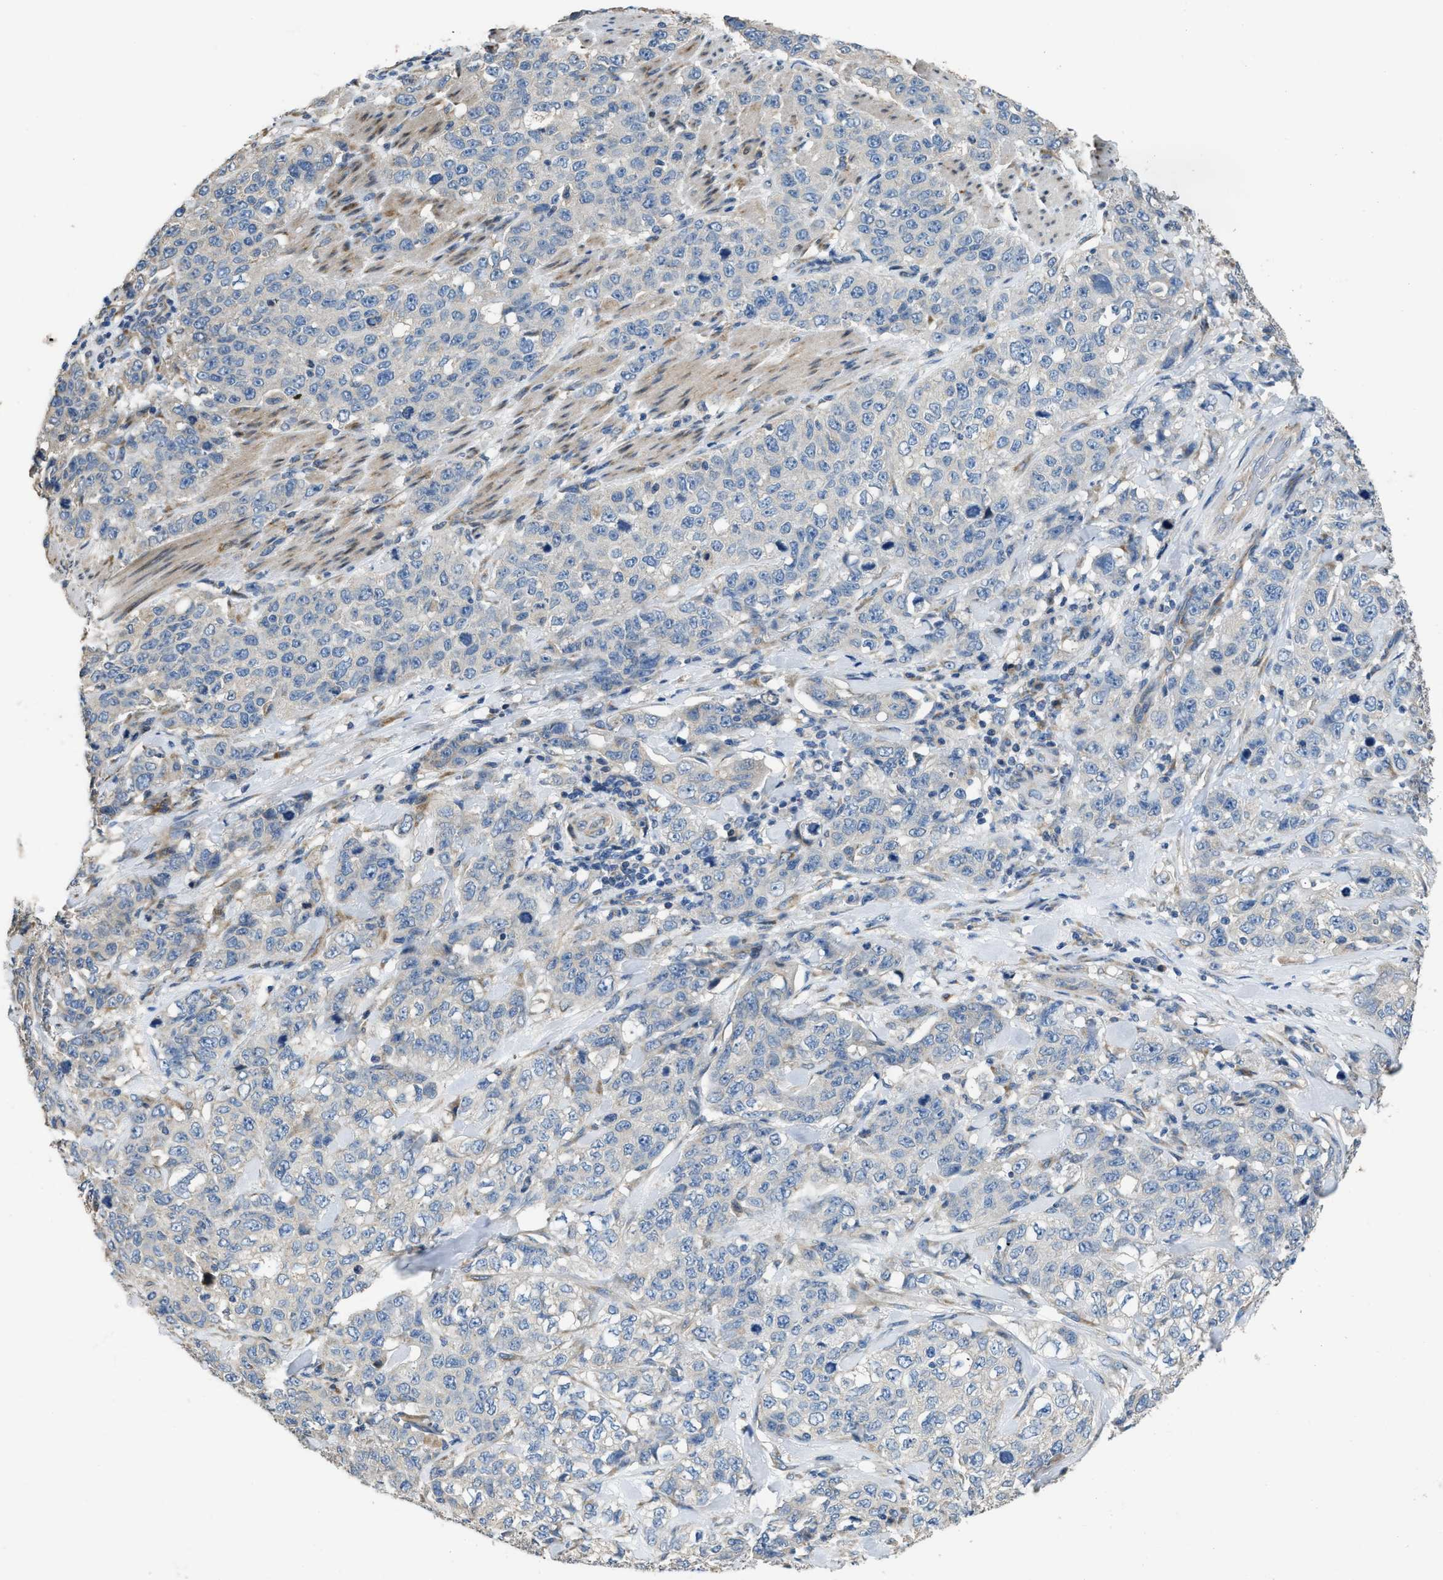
{"staining": {"intensity": "negative", "quantity": "none", "location": "none"}, "tissue": "stomach cancer", "cell_type": "Tumor cells", "image_type": "cancer", "snomed": [{"axis": "morphology", "description": "Adenocarcinoma, NOS"}, {"axis": "topography", "description": "Stomach"}], "caption": "Tumor cells are negative for brown protein staining in stomach cancer.", "gene": "TMEM150A", "patient": {"sex": "male", "age": 48}}